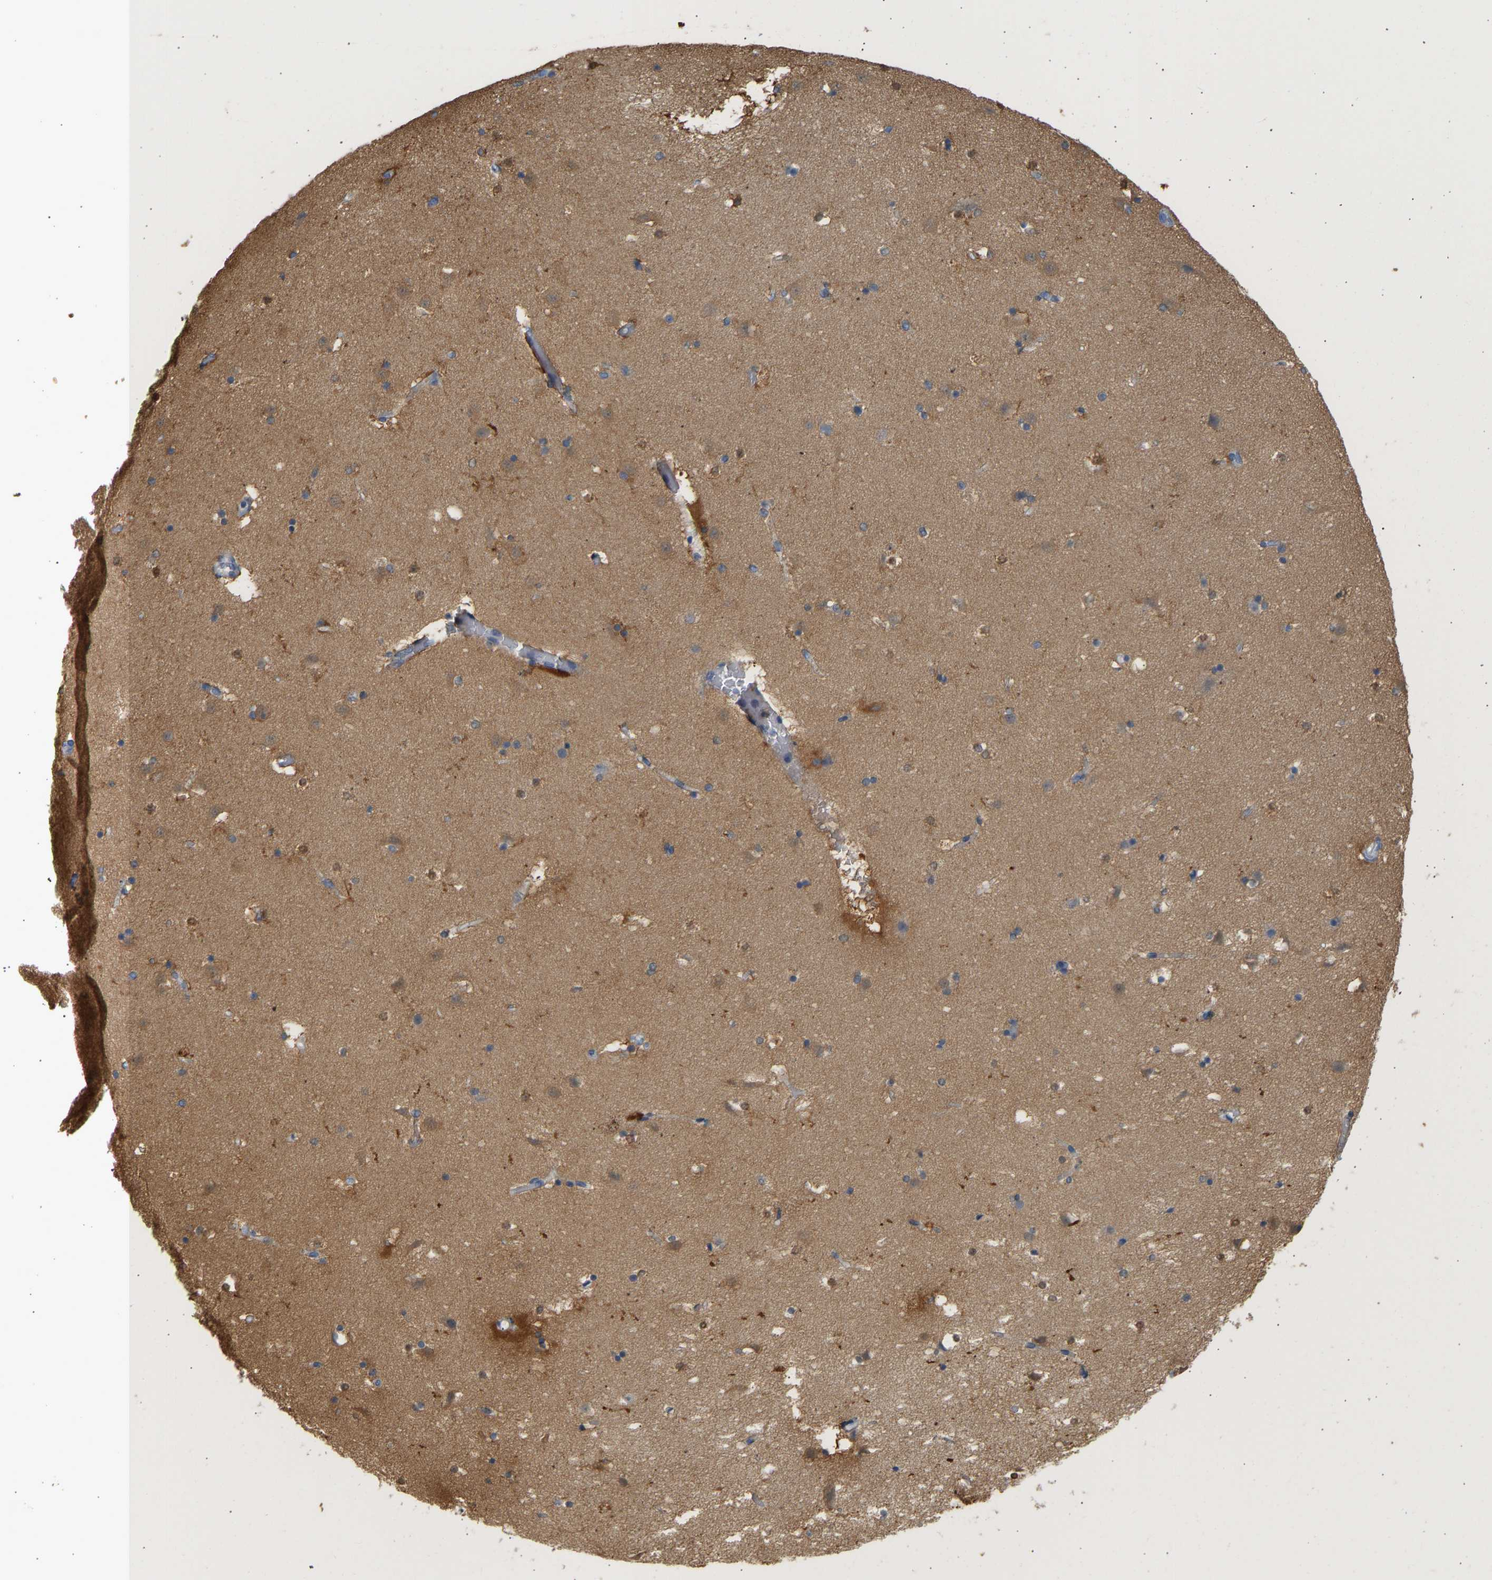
{"staining": {"intensity": "moderate", "quantity": "25%-75%", "location": "cytoplasmic/membranous,nuclear"}, "tissue": "caudate", "cell_type": "Glial cells", "image_type": "normal", "snomed": [{"axis": "morphology", "description": "Normal tissue, NOS"}, {"axis": "topography", "description": "Lateral ventricle wall"}], "caption": "Immunohistochemical staining of benign human caudate reveals moderate cytoplasmic/membranous,nuclear protein expression in approximately 25%-75% of glial cells. Immunohistochemistry (ihc) stains the protein in brown and the nuclei are stained blue.", "gene": "ENO1", "patient": {"sex": "male", "age": 45}}